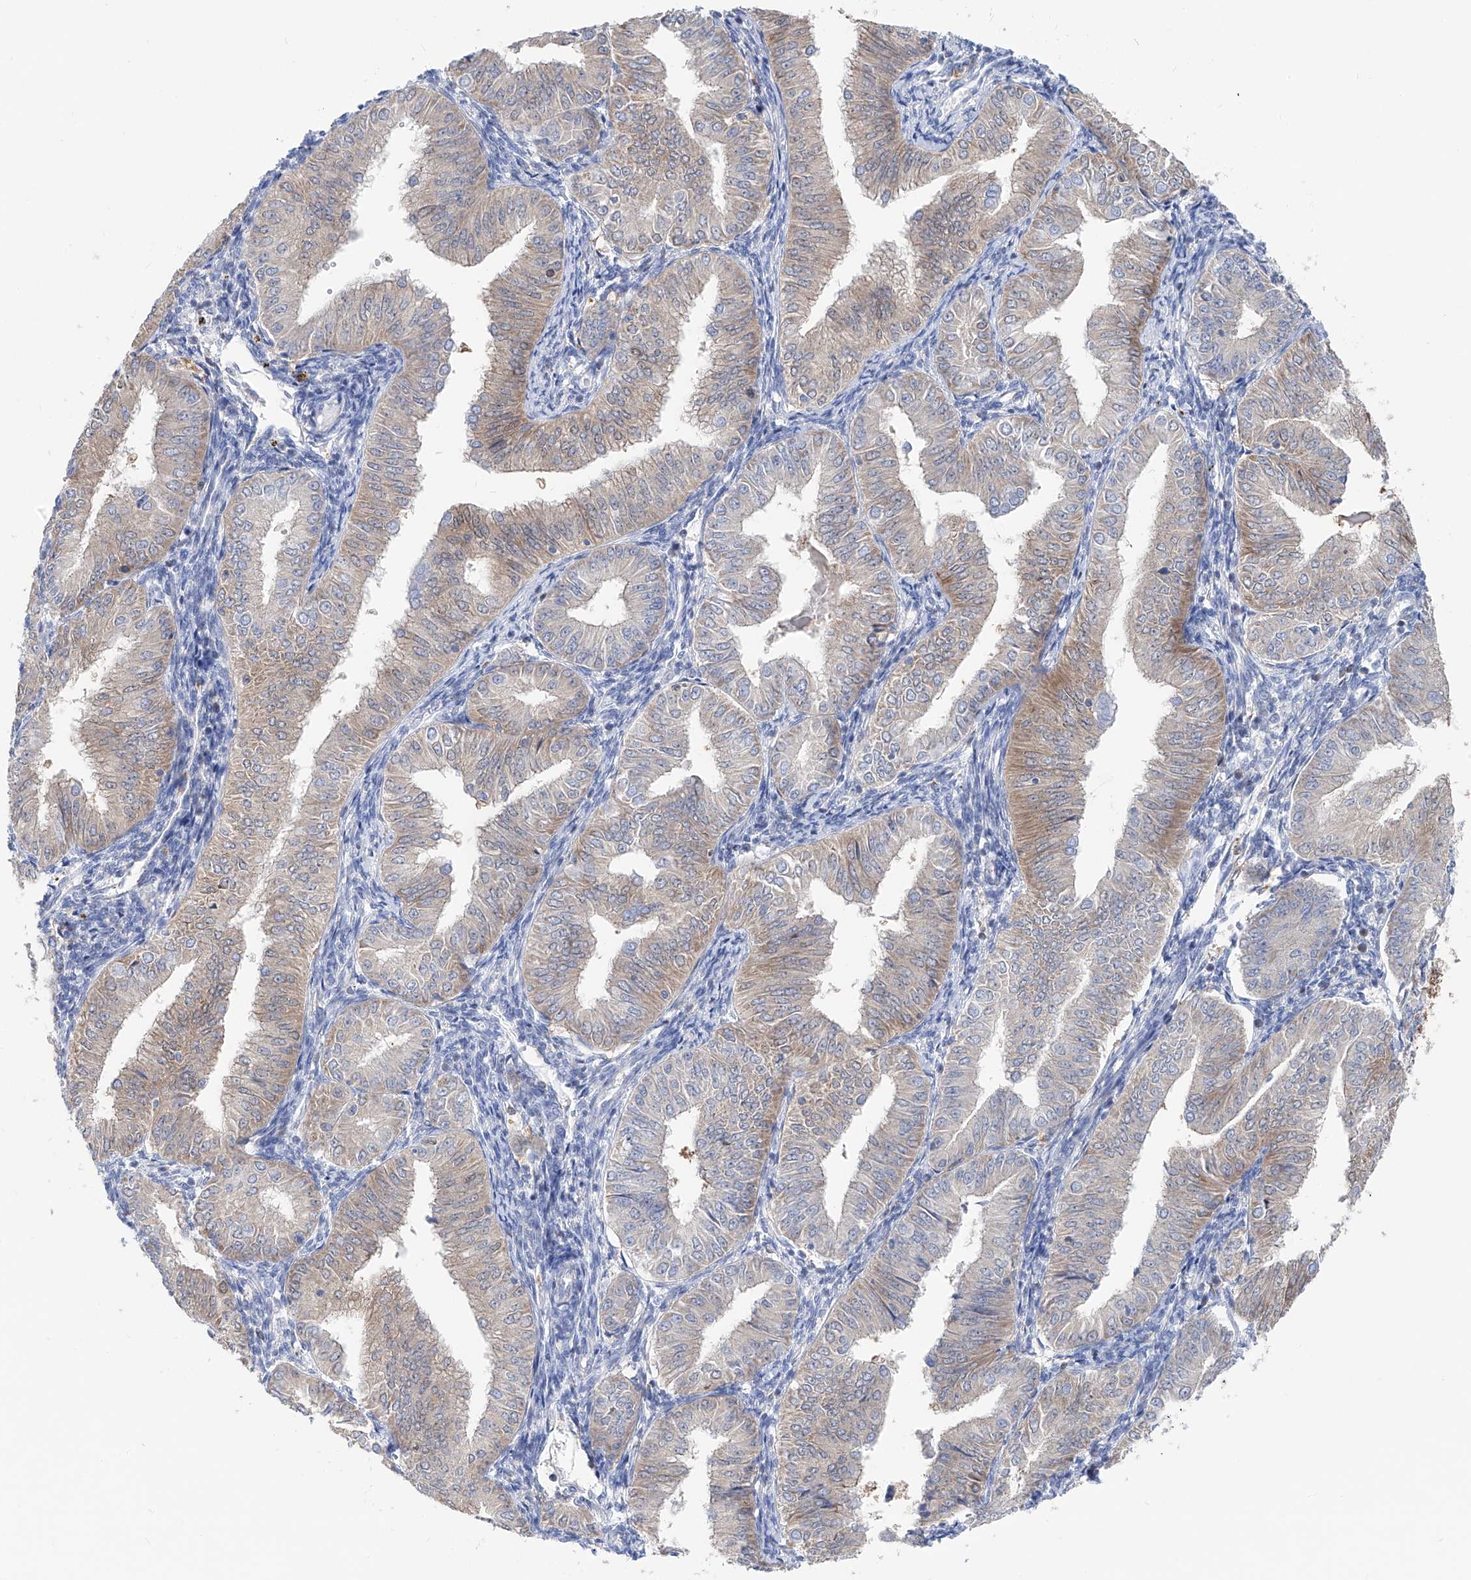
{"staining": {"intensity": "moderate", "quantity": "<25%", "location": "cytoplasmic/membranous"}, "tissue": "endometrial cancer", "cell_type": "Tumor cells", "image_type": "cancer", "snomed": [{"axis": "morphology", "description": "Normal tissue, NOS"}, {"axis": "morphology", "description": "Adenocarcinoma, NOS"}, {"axis": "topography", "description": "Endometrium"}], "caption": "Moderate cytoplasmic/membranous protein positivity is present in approximately <25% of tumor cells in adenocarcinoma (endometrial).", "gene": "UFL1", "patient": {"sex": "female", "age": 53}}